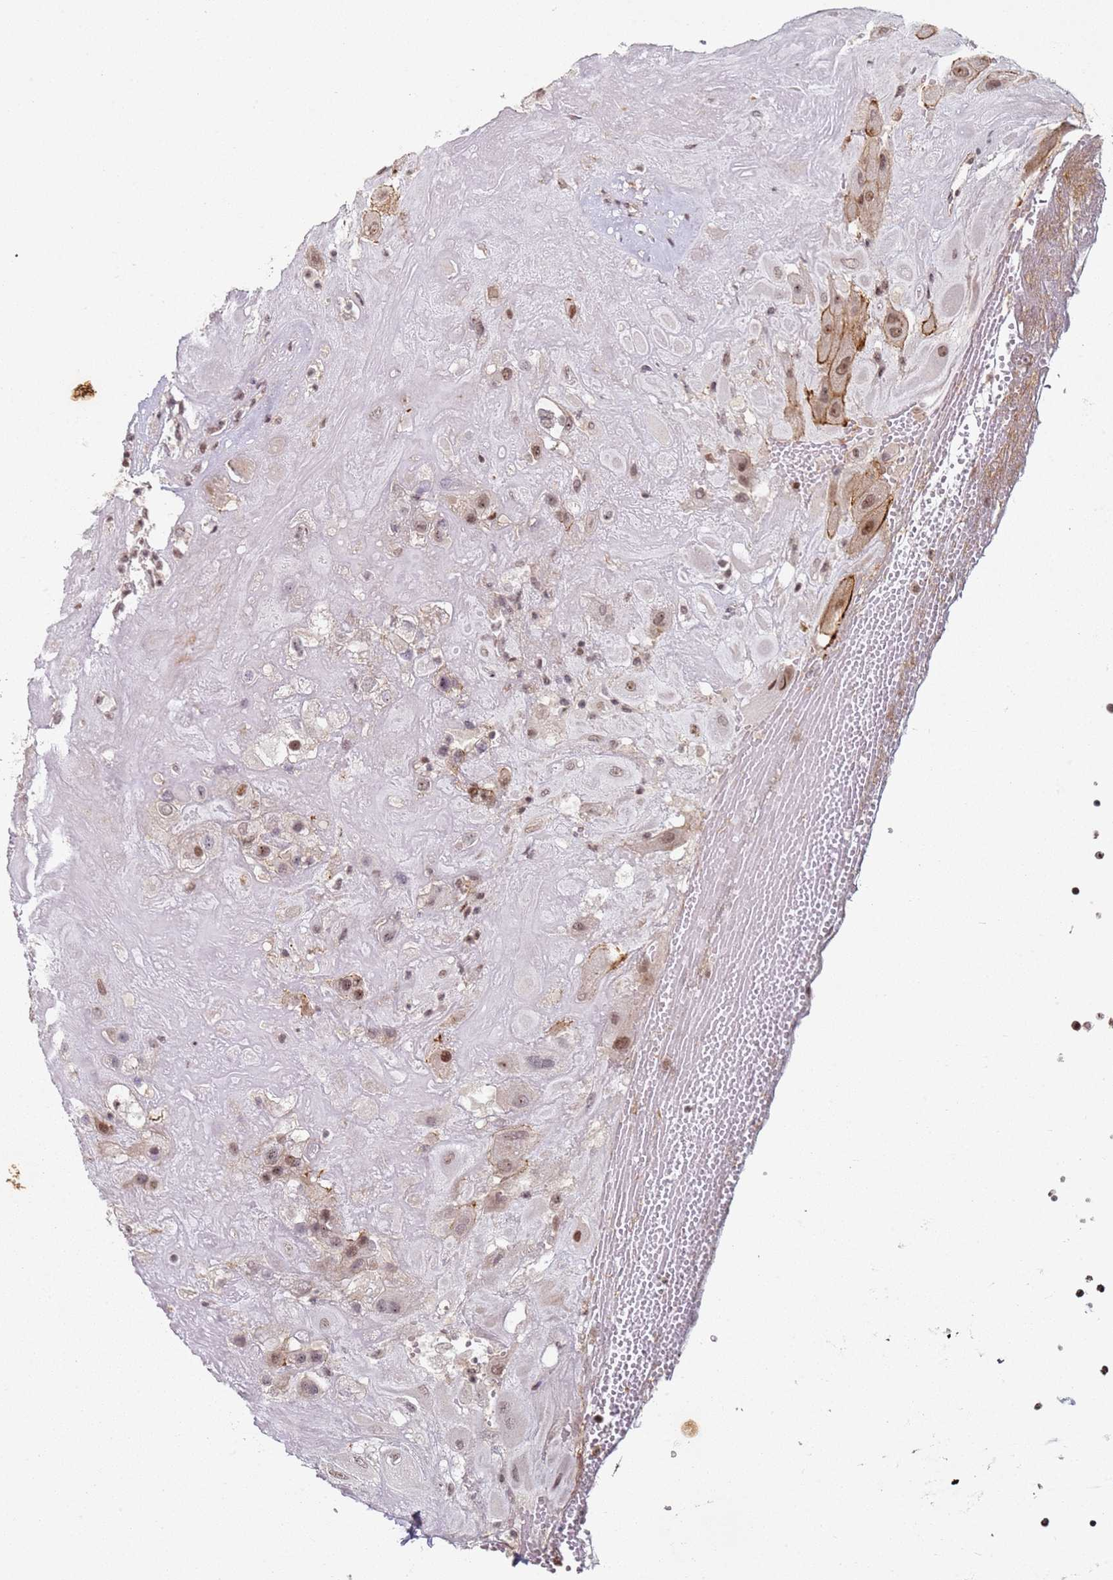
{"staining": {"intensity": "moderate", "quantity": ">75%", "location": "cytoplasmic/membranous,nuclear"}, "tissue": "placenta", "cell_type": "Decidual cells", "image_type": "normal", "snomed": [{"axis": "morphology", "description": "Normal tissue, NOS"}, {"axis": "topography", "description": "Placenta"}], "caption": "Immunohistochemistry (IHC) image of benign placenta: human placenta stained using immunohistochemistry (IHC) displays medium levels of moderate protein expression localized specifically in the cytoplasmic/membranous,nuclear of decidual cells, appearing as a cytoplasmic/membranous,nuclear brown color.", "gene": "ATF6B", "patient": {"sex": "female", "age": 32}}